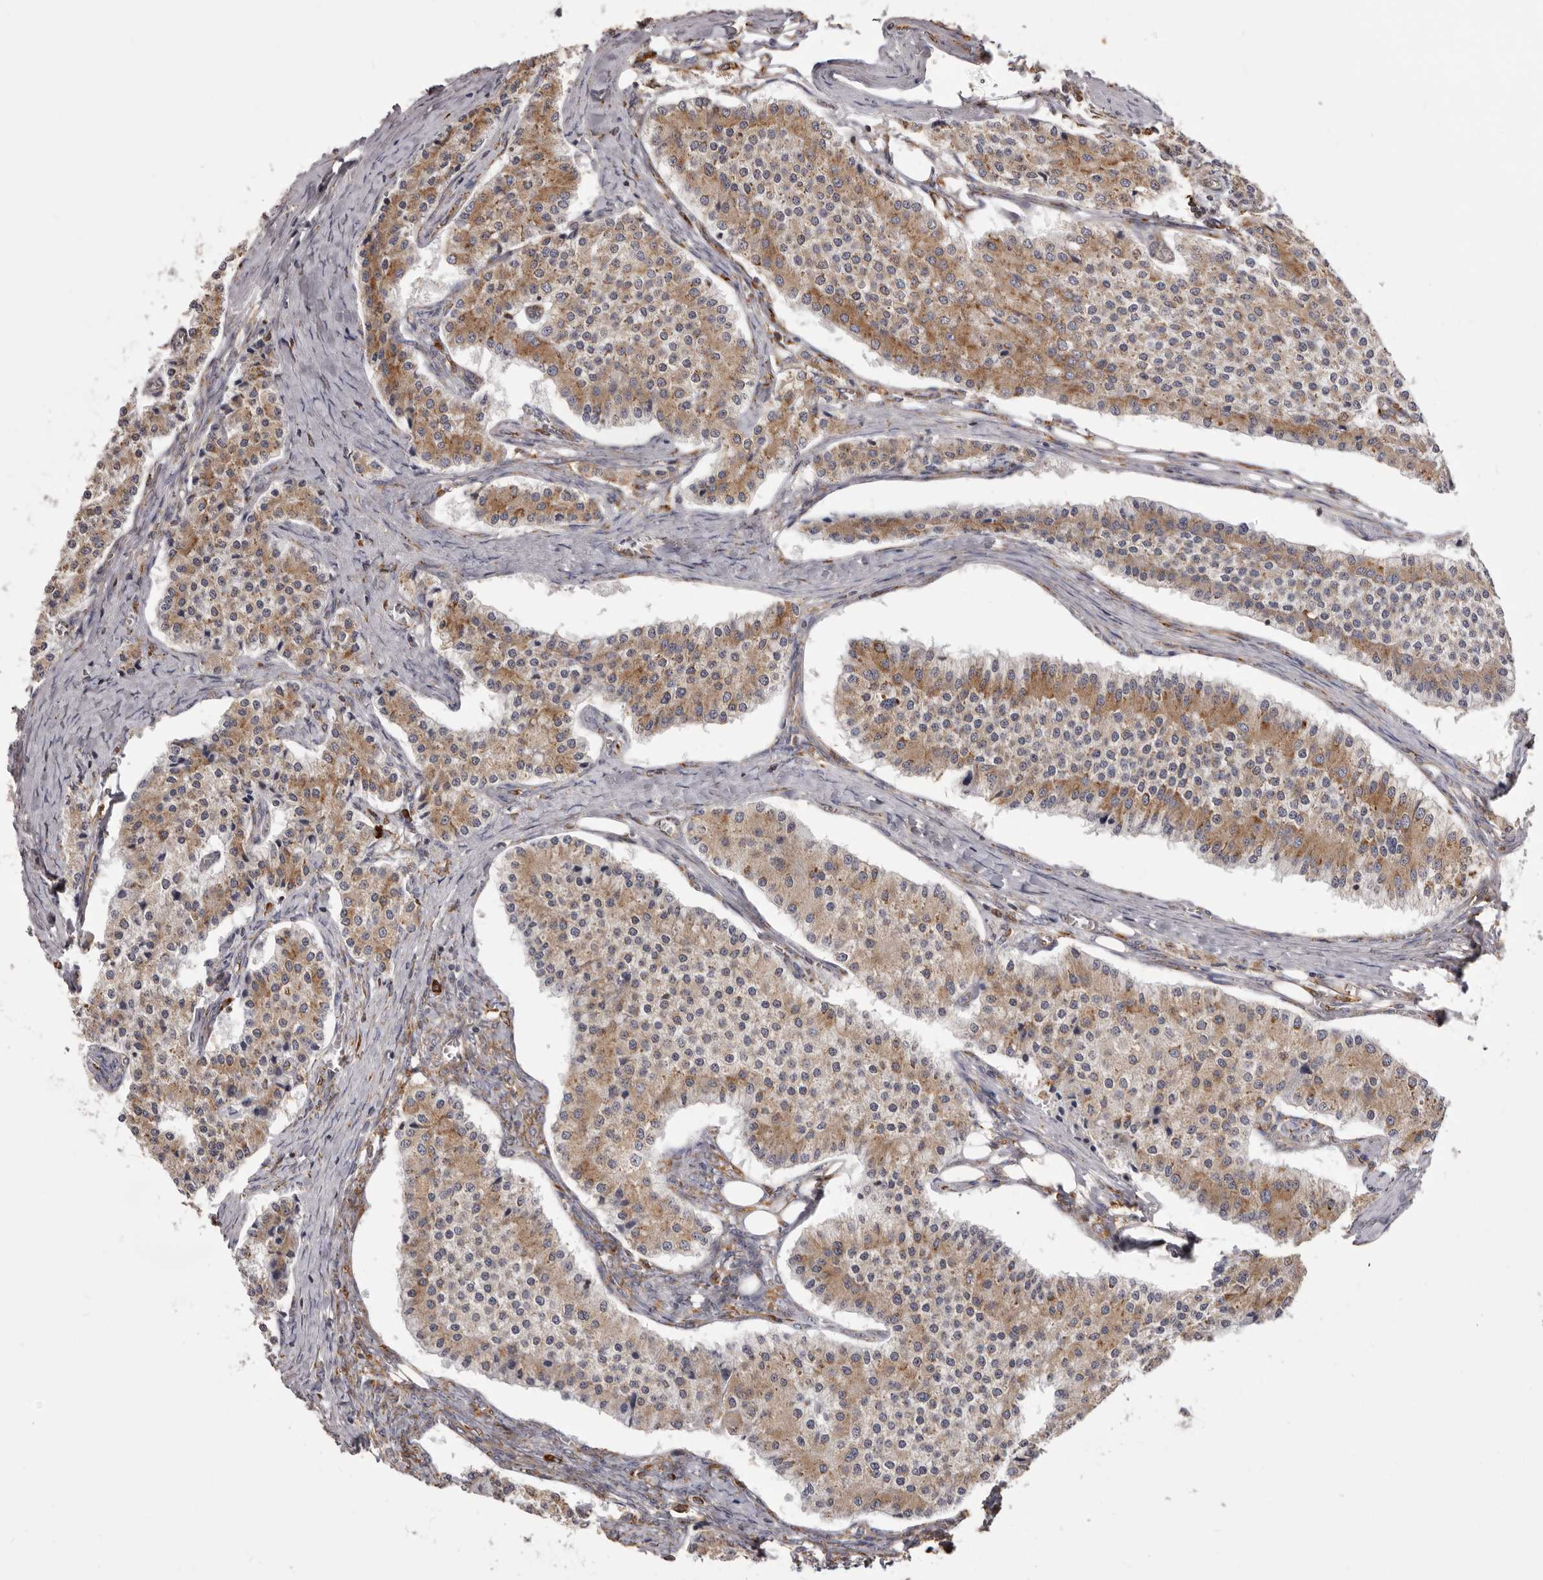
{"staining": {"intensity": "moderate", "quantity": ">75%", "location": "cytoplasmic/membranous"}, "tissue": "carcinoid", "cell_type": "Tumor cells", "image_type": "cancer", "snomed": [{"axis": "morphology", "description": "Carcinoid, malignant, NOS"}, {"axis": "topography", "description": "Colon"}], "caption": "Malignant carcinoid stained with DAB immunohistochemistry (IHC) displays medium levels of moderate cytoplasmic/membranous positivity in approximately >75% of tumor cells.", "gene": "QRSL1", "patient": {"sex": "female", "age": 52}}